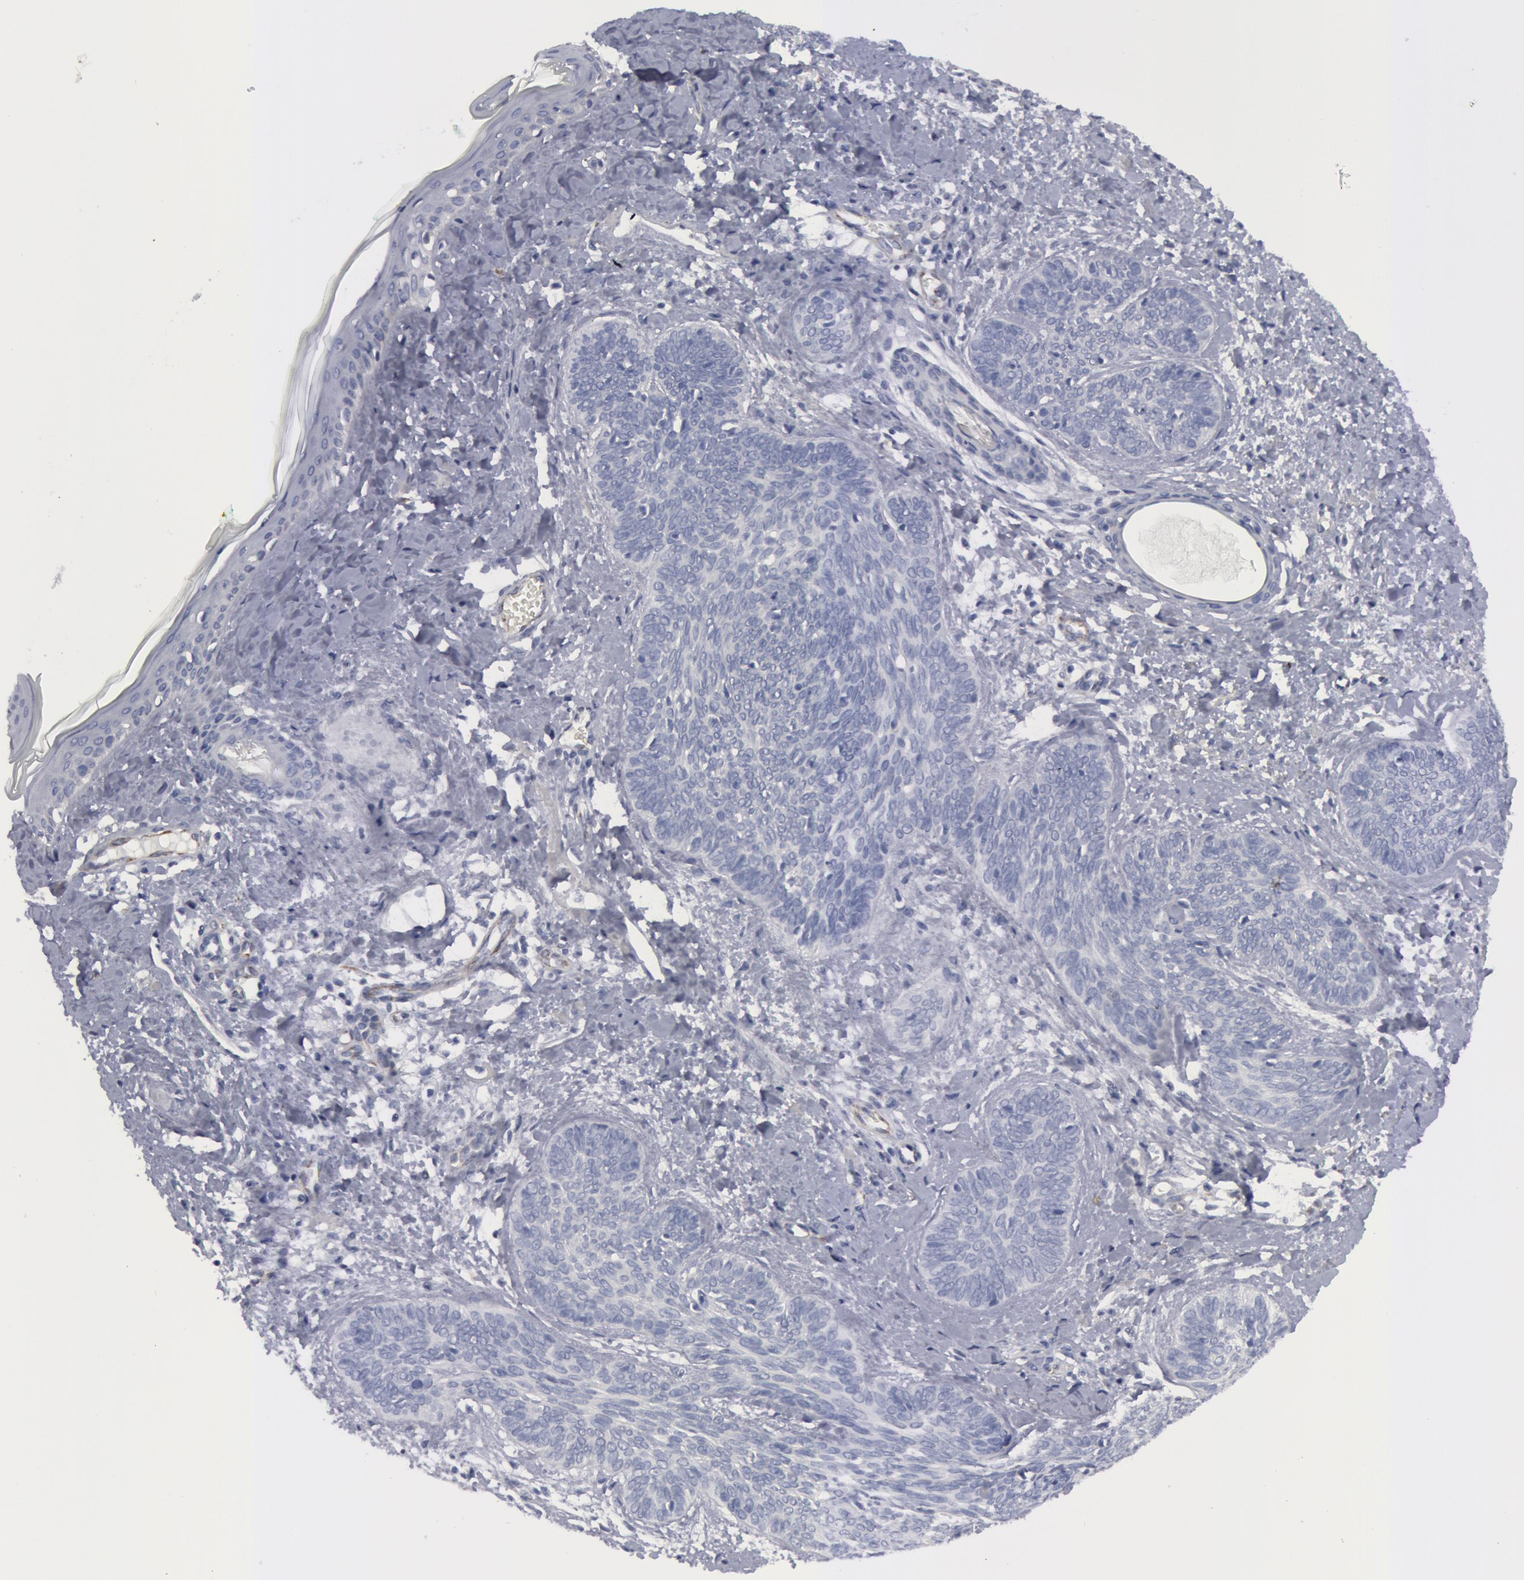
{"staining": {"intensity": "negative", "quantity": "none", "location": "none"}, "tissue": "skin cancer", "cell_type": "Tumor cells", "image_type": "cancer", "snomed": [{"axis": "morphology", "description": "Basal cell carcinoma"}, {"axis": "topography", "description": "Skin"}], "caption": "A high-resolution image shows immunohistochemistry staining of skin cancer, which displays no significant staining in tumor cells. (DAB immunohistochemistry (IHC) visualized using brightfield microscopy, high magnification).", "gene": "SMC1B", "patient": {"sex": "female", "age": 81}}